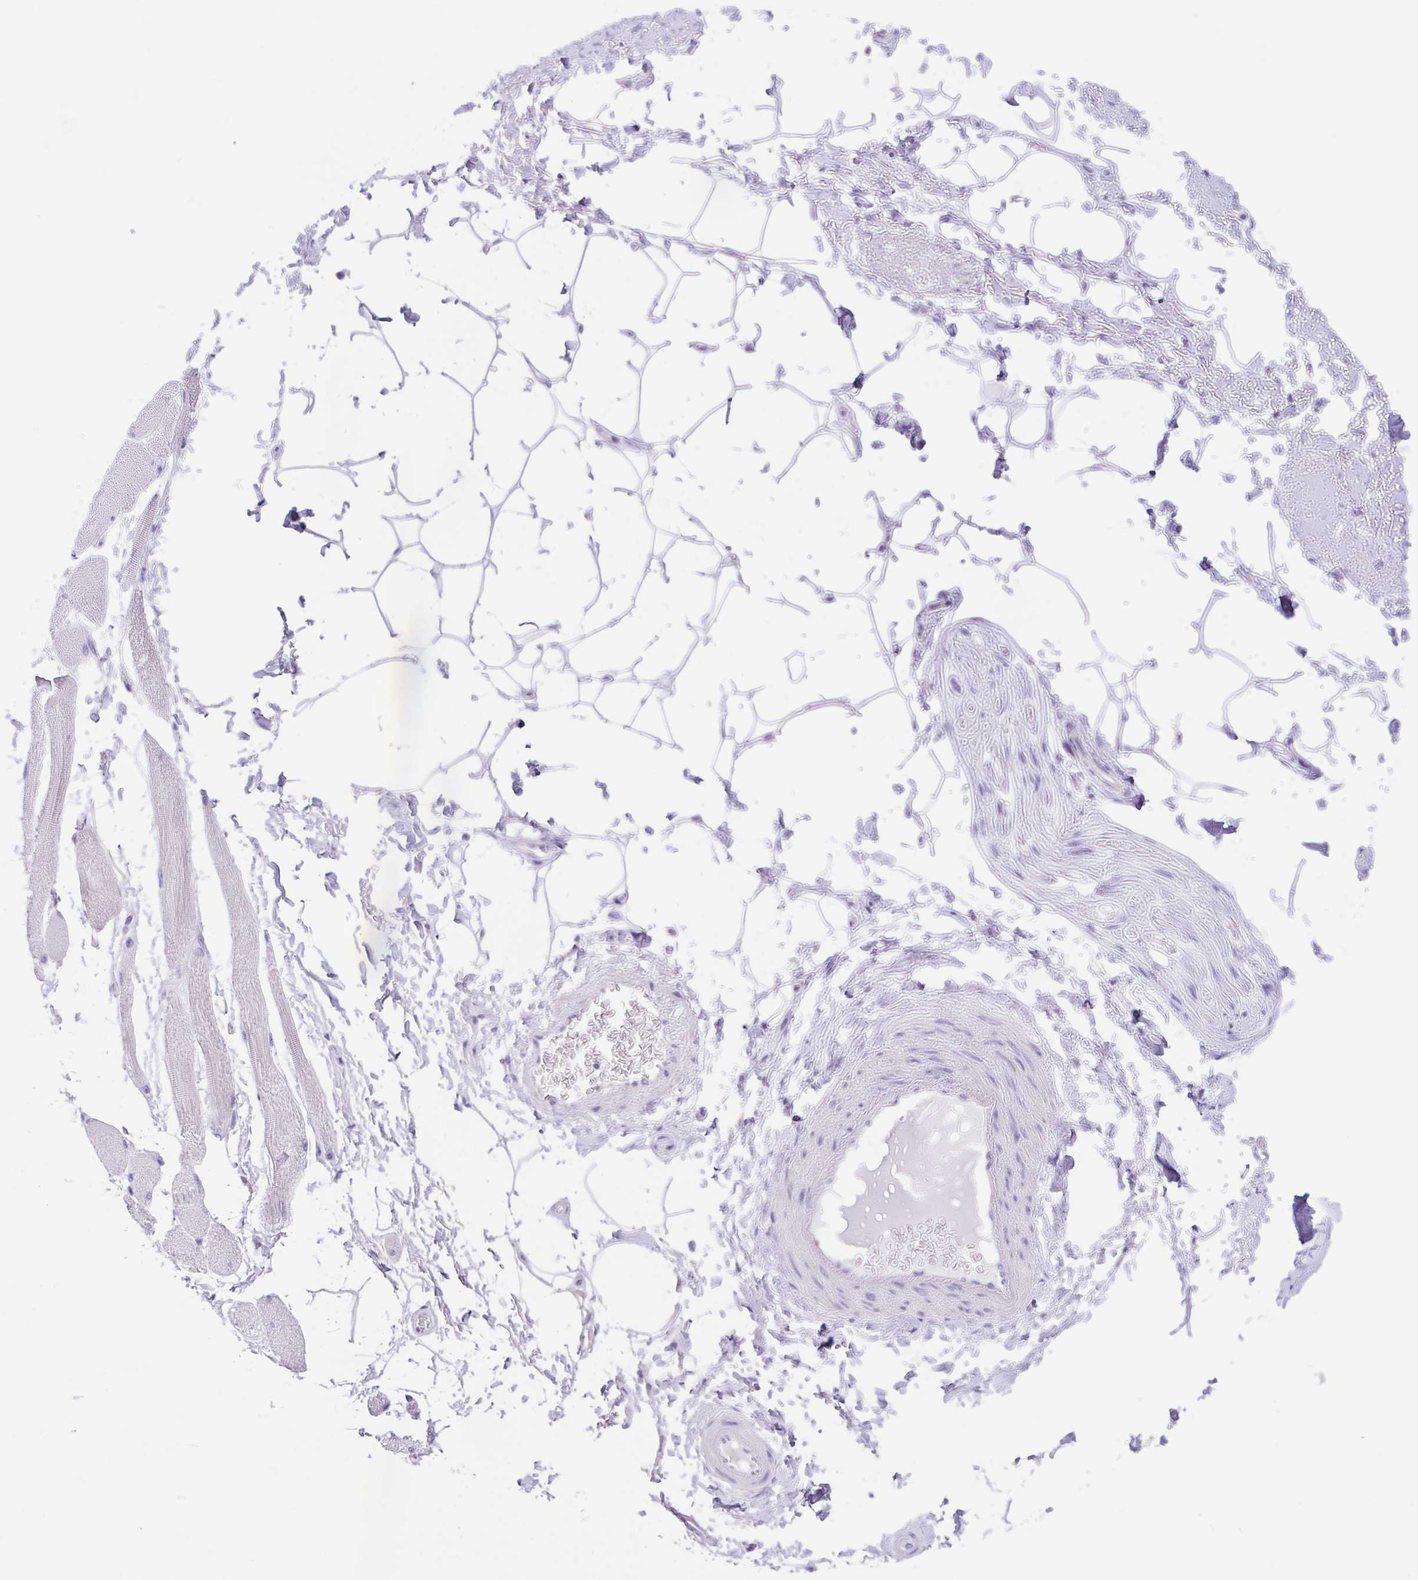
{"staining": {"intensity": "negative", "quantity": "none", "location": "none"}, "tissue": "adipose tissue", "cell_type": "Adipocytes", "image_type": "normal", "snomed": [{"axis": "morphology", "description": "Normal tissue, NOS"}, {"axis": "topography", "description": "Peripheral nerve tissue"}], "caption": "A high-resolution image shows immunohistochemistry staining of benign adipose tissue, which reveals no significant staining in adipocytes.", "gene": "SCG3", "patient": {"sex": "male", "age": 51}}